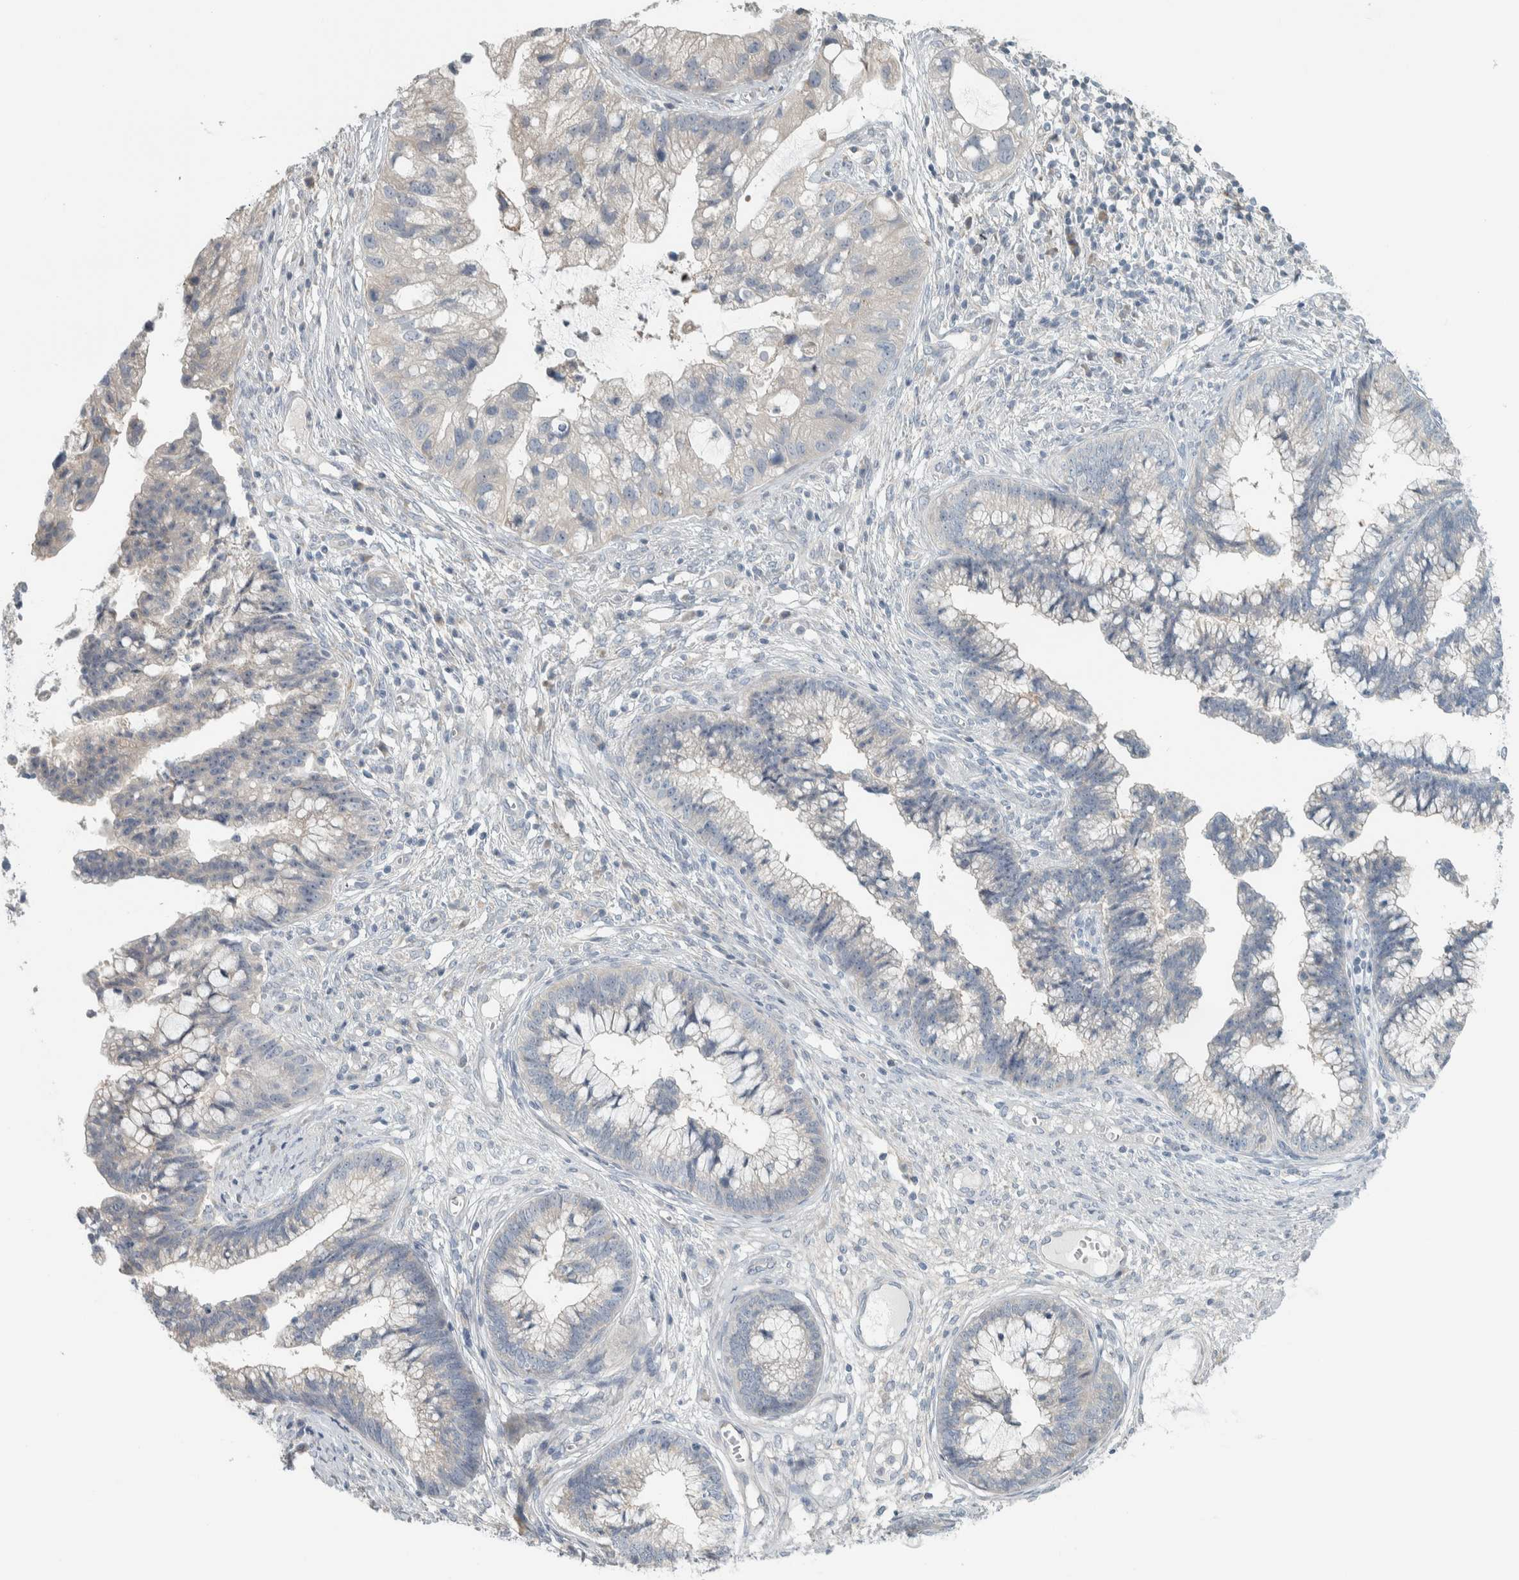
{"staining": {"intensity": "negative", "quantity": "none", "location": "none"}, "tissue": "cervical cancer", "cell_type": "Tumor cells", "image_type": "cancer", "snomed": [{"axis": "morphology", "description": "Adenocarcinoma, NOS"}, {"axis": "topography", "description": "Cervix"}], "caption": "High magnification brightfield microscopy of cervical cancer (adenocarcinoma) stained with DAB (brown) and counterstained with hematoxylin (blue): tumor cells show no significant expression.", "gene": "HGS", "patient": {"sex": "female", "age": 44}}